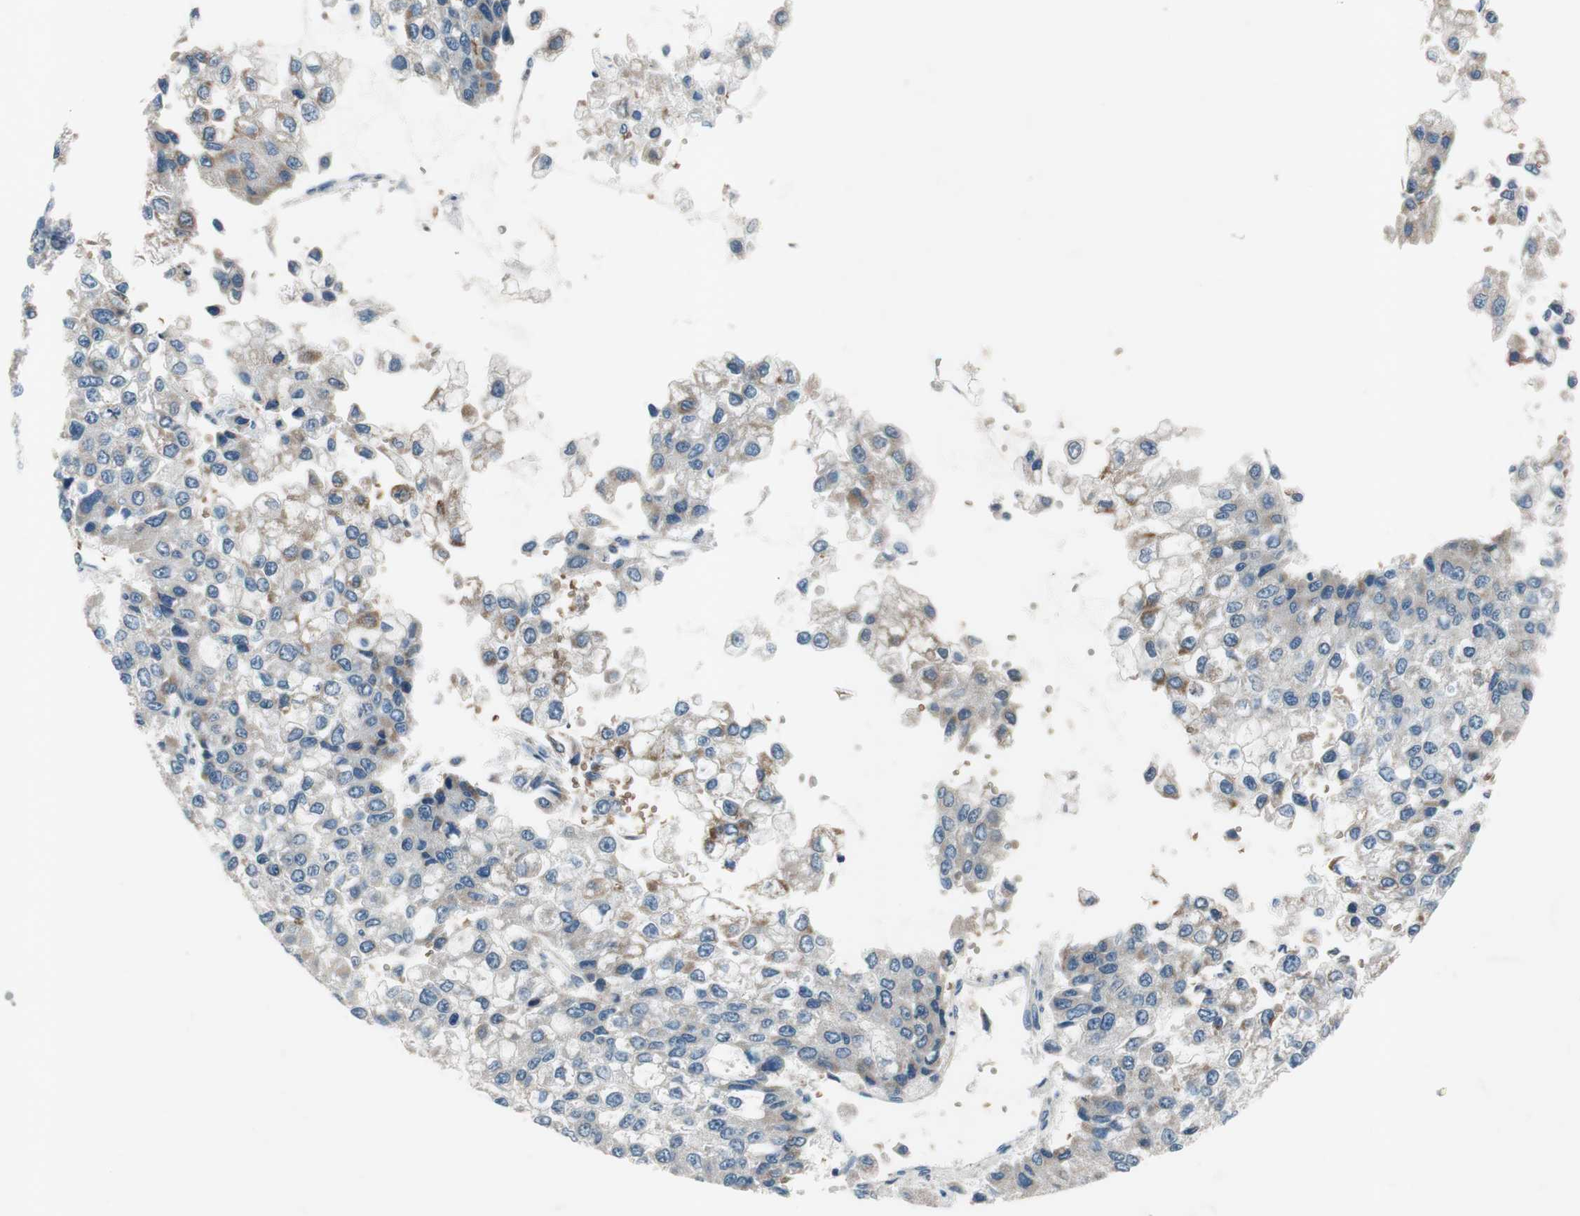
{"staining": {"intensity": "weak", "quantity": "<25%", "location": "cytoplasmic/membranous"}, "tissue": "liver cancer", "cell_type": "Tumor cells", "image_type": "cancer", "snomed": [{"axis": "morphology", "description": "Carcinoma, Hepatocellular, NOS"}, {"axis": "topography", "description": "Liver"}], "caption": "An immunohistochemistry histopathology image of hepatocellular carcinoma (liver) is shown. There is no staining in tumor cells of hepatocellular carcinoma (liver).", "gene": "GYPC", "patient": {"sex": "female", "age": 66}}